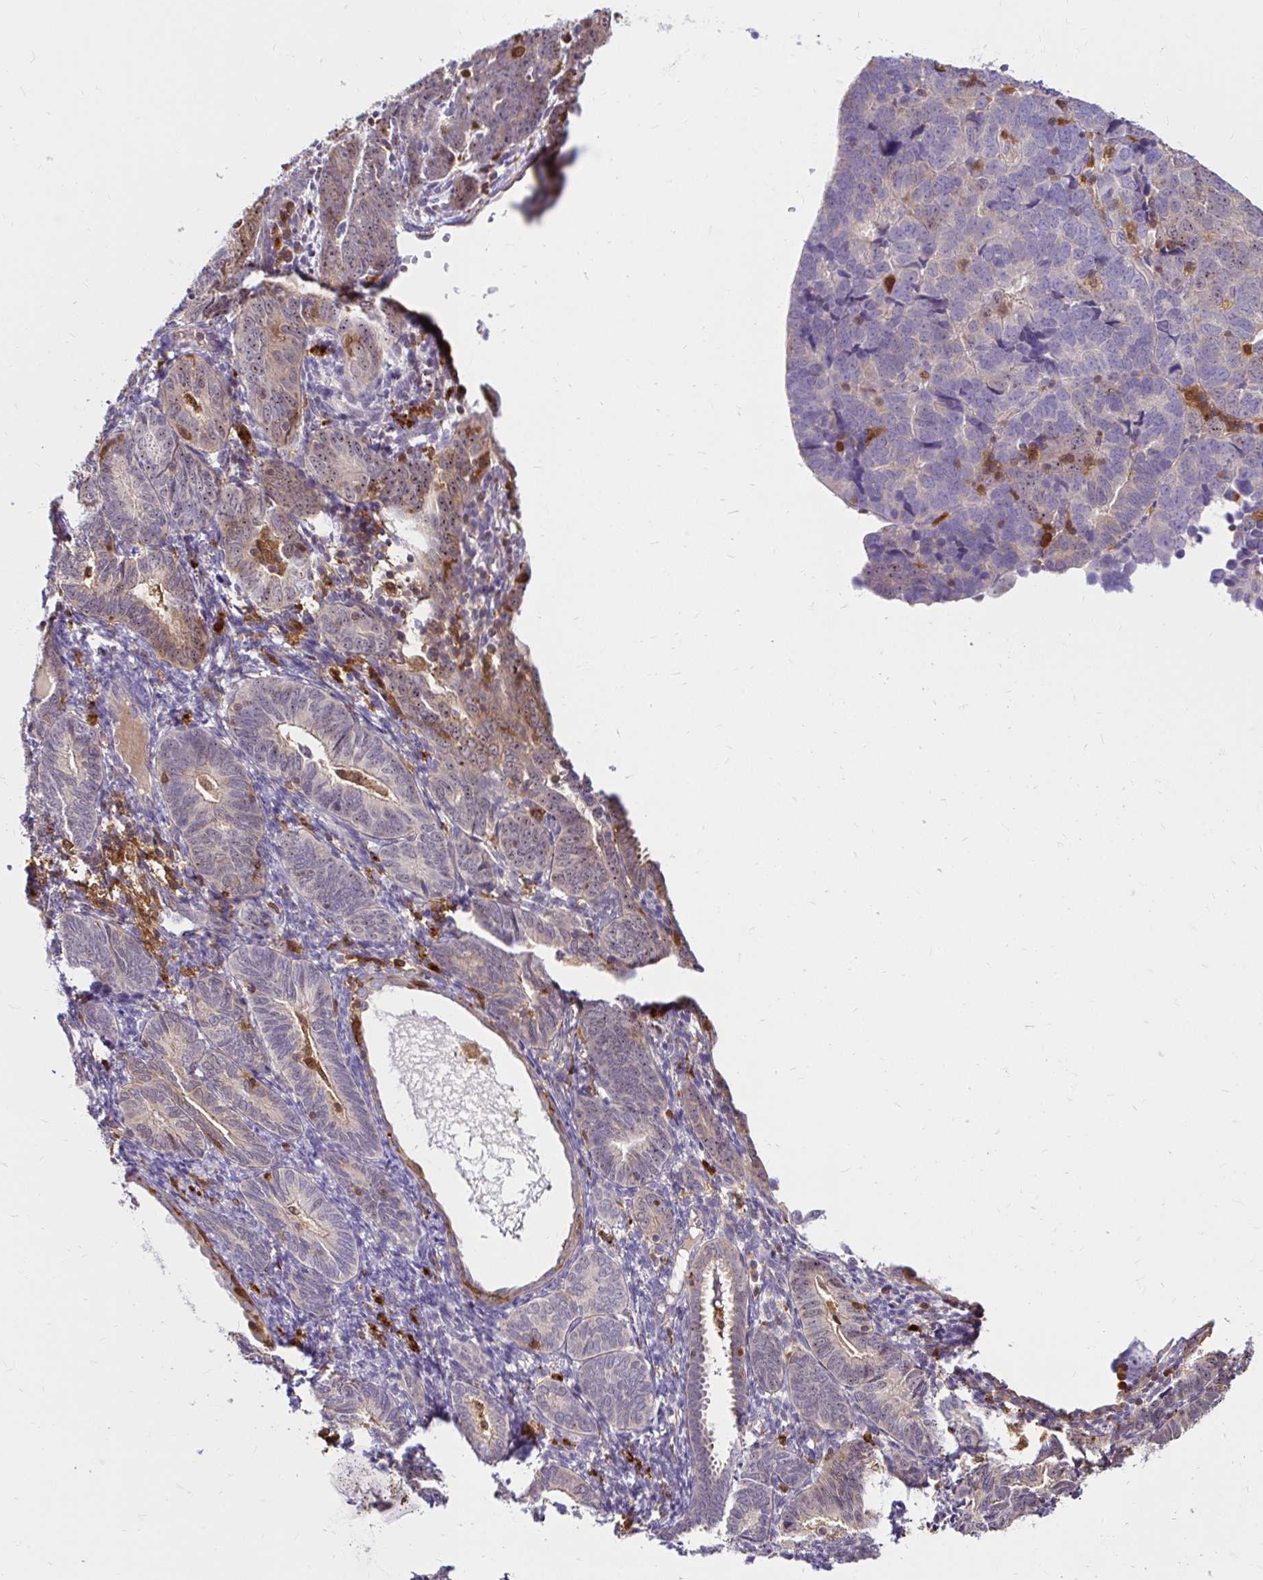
{"staining": {"intensity": "negative", "quantity": "none", "location": "none"}, "tissue": "endometrial cancer", "cell_type": "Tumor cells", "image_type": "cancer", "snomed": [{"axis": "morphology", "description": "Adenocarcinoma, NOS"}, {"axis": "topography", "description": "Endometrium"}], "caption": "Micrograph shows no protein staining in tumor cells of endometrial cancer (adenocarcinoma) tissue.", "gene": "PYCARD", "patient": {"sex": "female", "age": 82}}